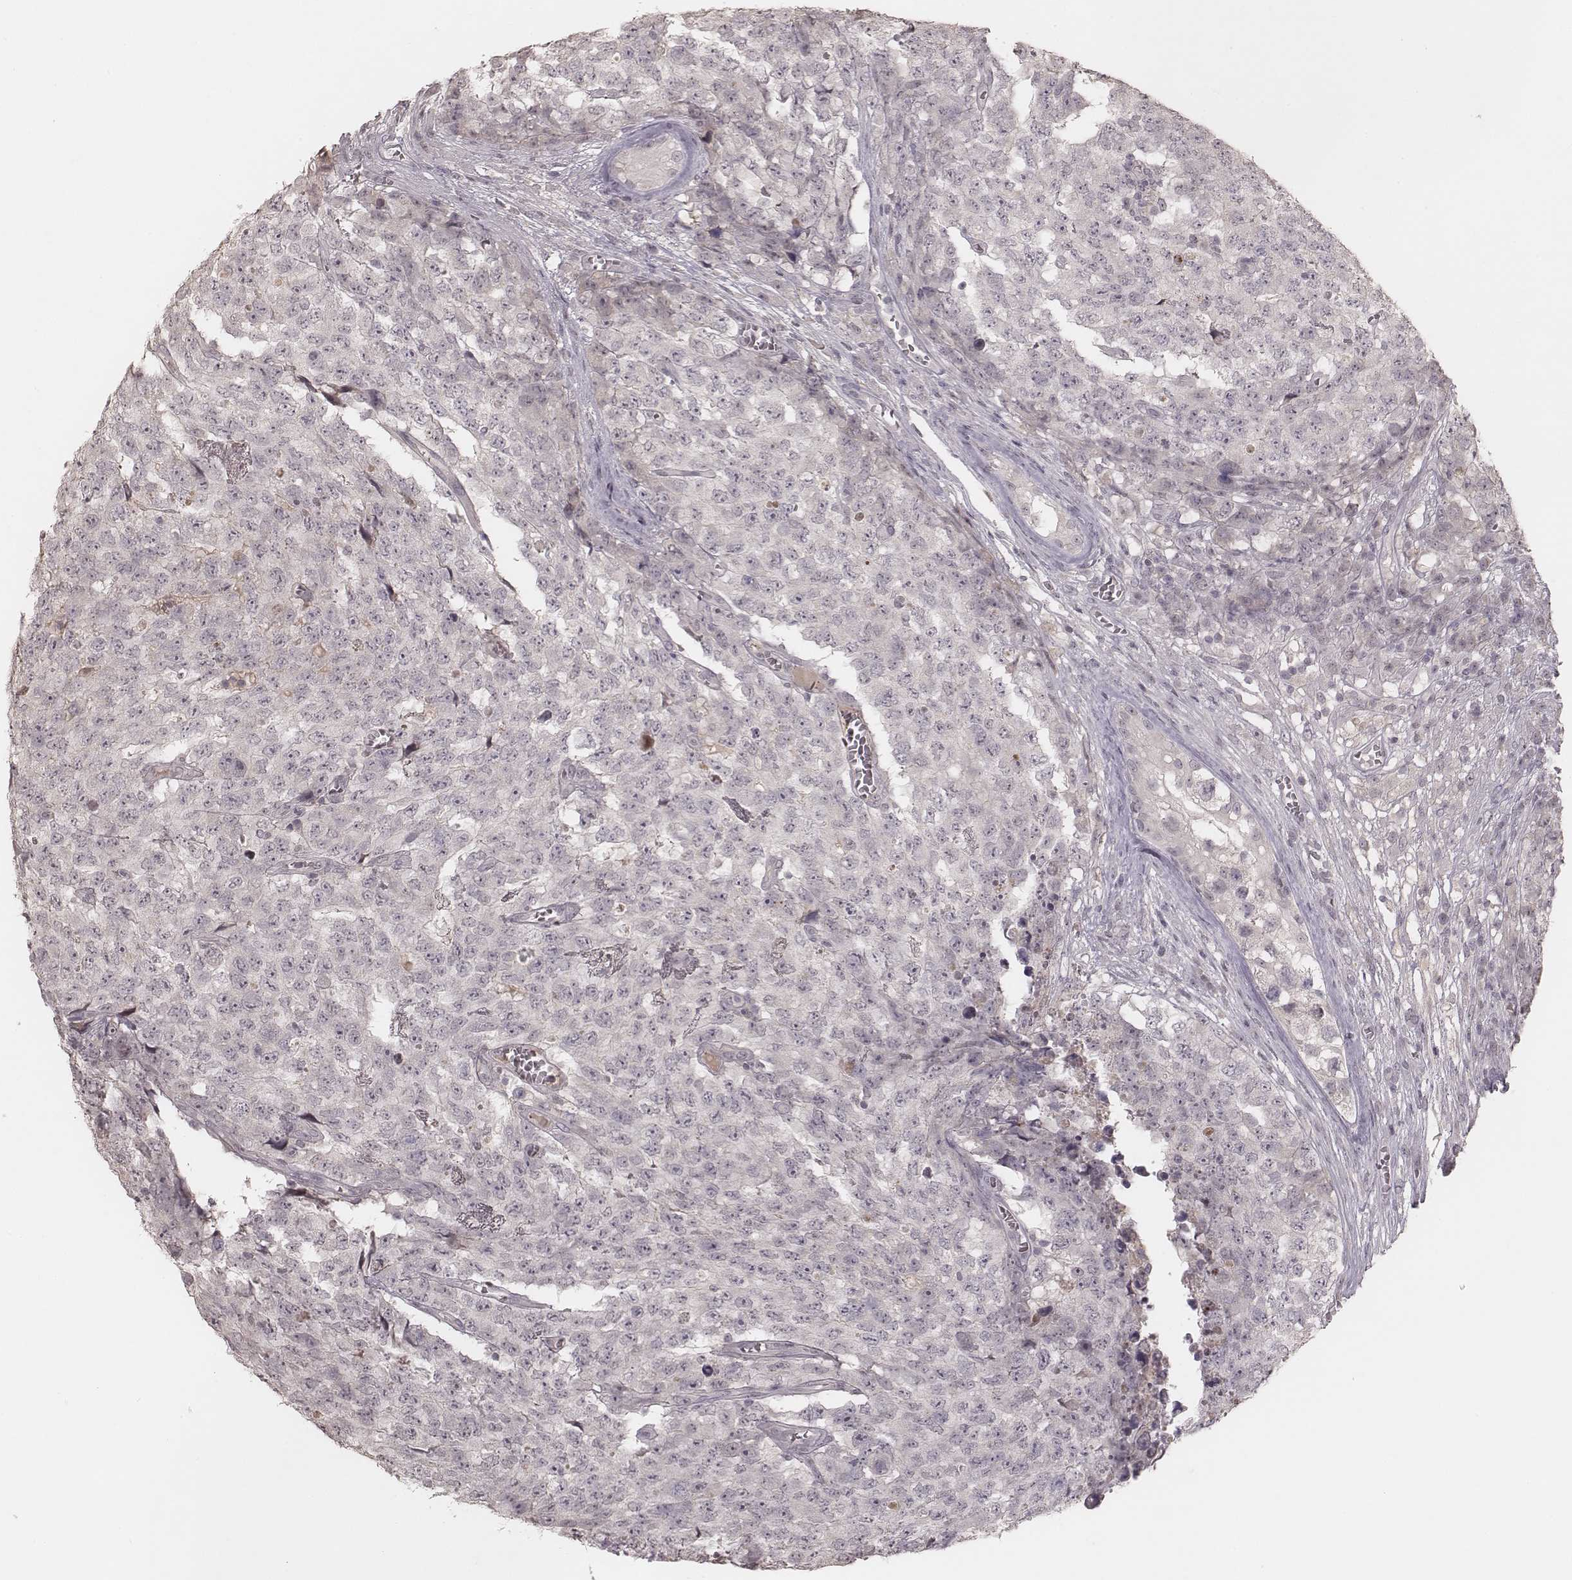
{"staining": {"intensity": "negative", "quantity": "none", "location": "none"}, "tissue": "testis cancer", "cell_type": "Tumor cells", "image_type": "cancer", "snomed": [{"axis": "morphology", "description": "Carcinoma, Embryonal, NOS"}, {"axis": "topography", "description": "Testis"}], "caption": "This is an immunohistochemistry (IHC) micrograph of embryonal carcinoma (testis). There is no positivity in tumor cells.", "gene": "FAM13B", "patient": {"sex": "male", "age": 23}}